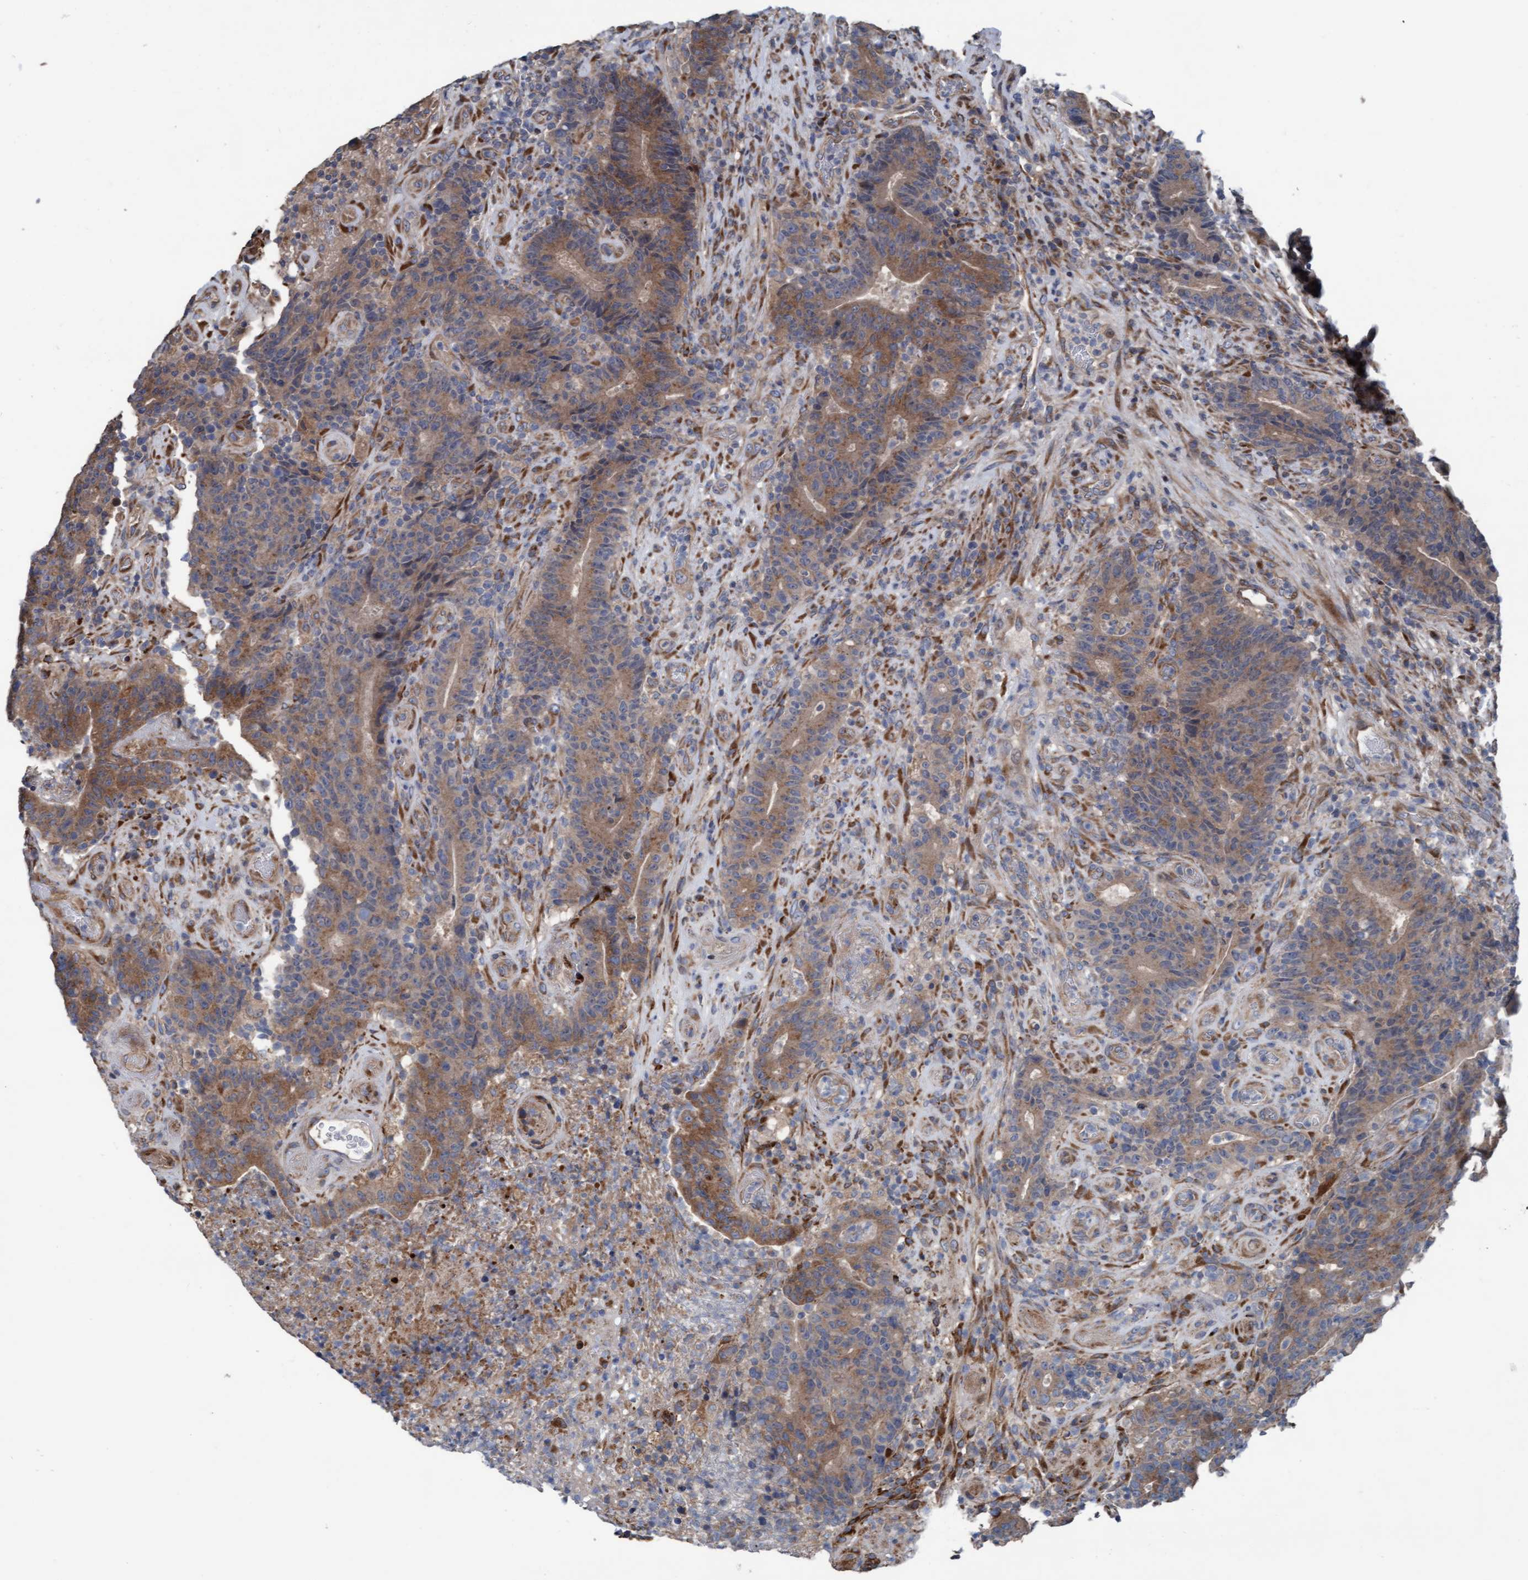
{"staining": {"intensity": "weak", "quantity": ">75%", "location": "cytoplasmic/membranous"}, "tissue": "colorectal cancer", "cell_type": "Tumor cells", "image_type": "cancer", "snomed": [{"axis": "morphology", "description": "Normal tissue, NOS"}, {"axis": "morphology", "description": "Adenocarcinoma, NOS"}, {"axis": "topography", "description": "Colon"}], "caption": "Immunohistochemistry micrograph of human colorectal cancer stained for a protein (brown), which shows low levels of weak cytoplasmic/membranous positivity in approximately >75% of tumor cells.", "gene": "KLHL26", "patient": {"sex": "female", "age": 75}}